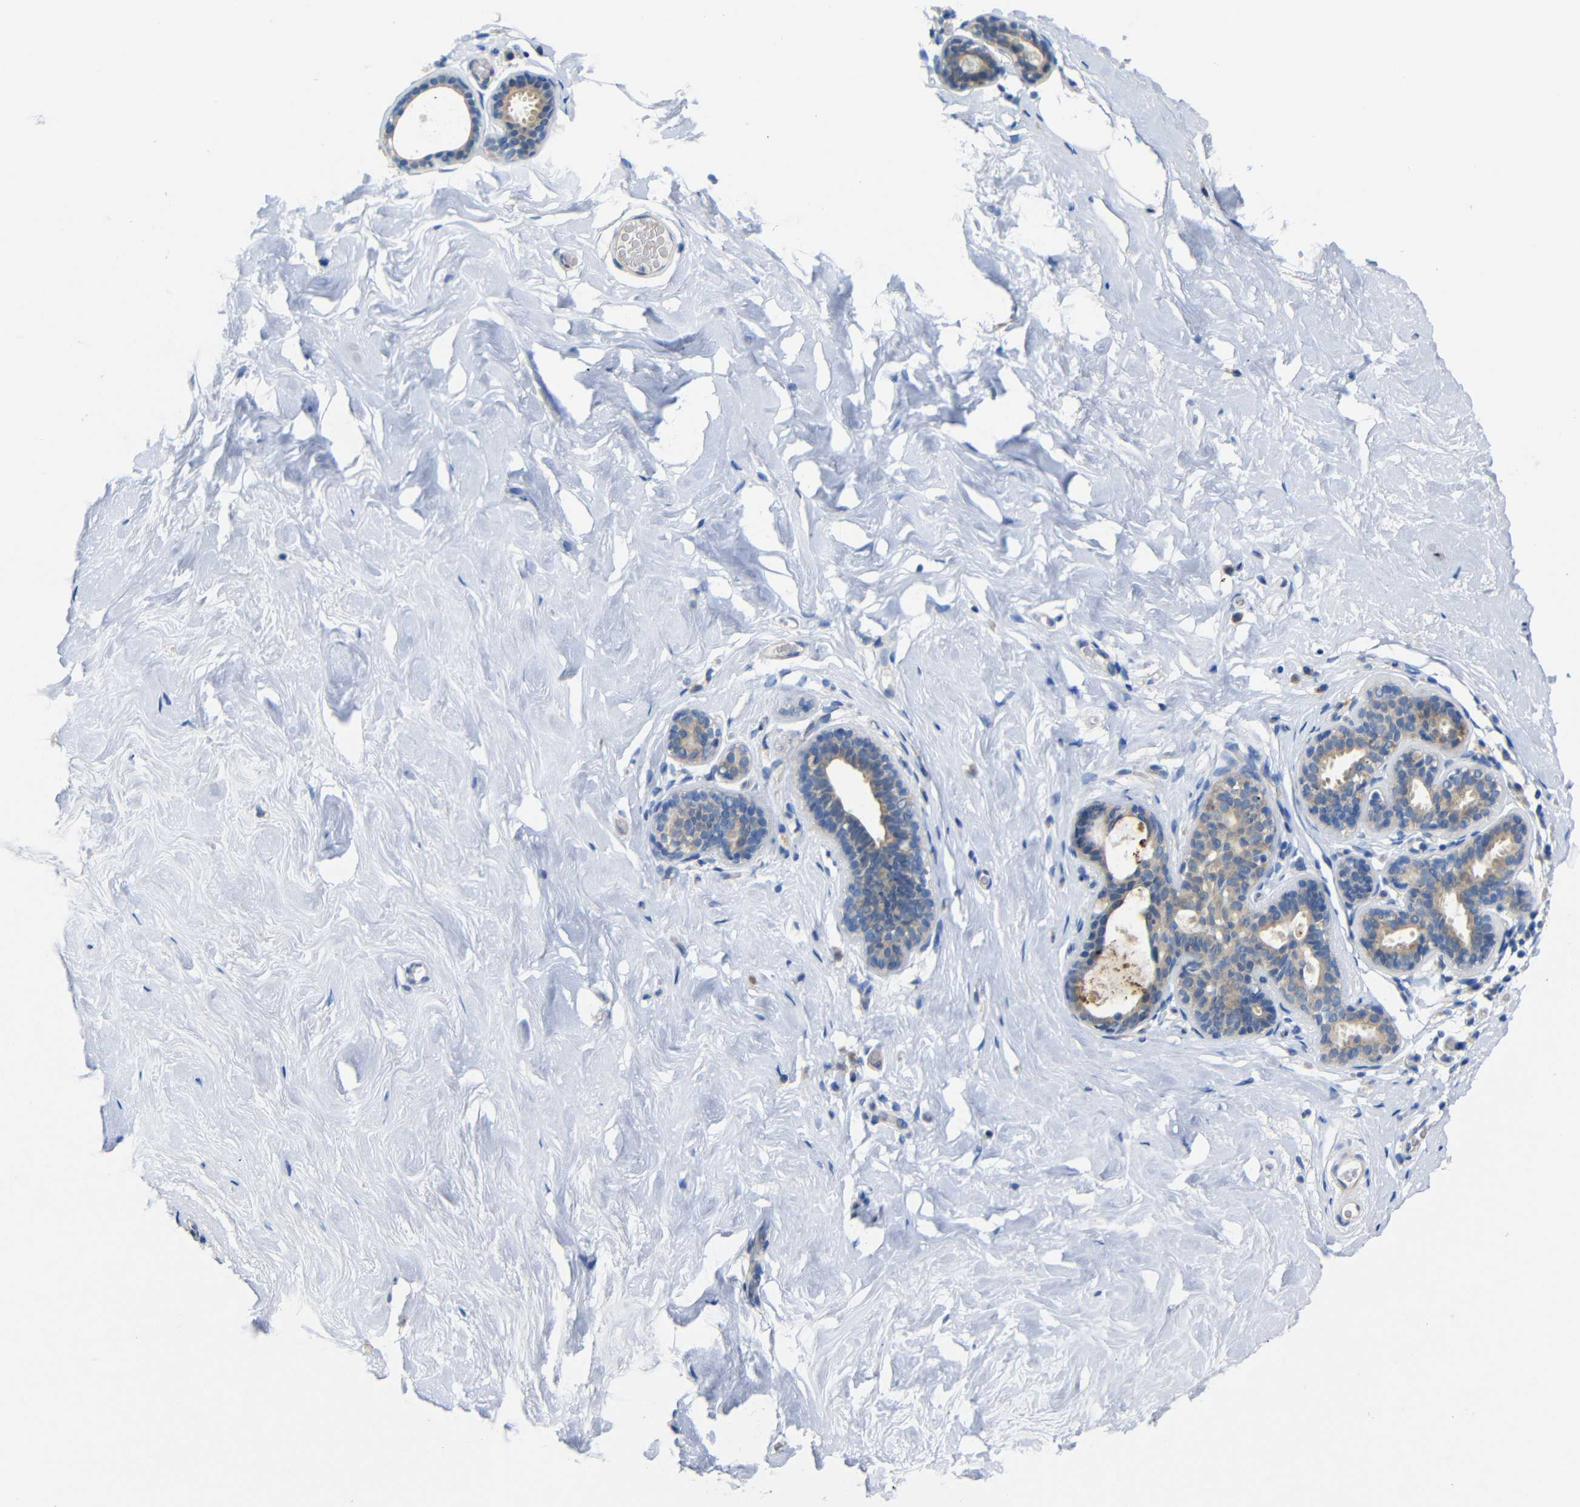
{"staining": {"intensity": "negative", "quantity": "none", "location": "none"}, "tissue": "breast", "cell_type": "Adipocytes", "image_type": "normal", "snomed": [{"axis": "morphology", "description": "Normal tissue, NOS"}, {"axis": "topography", "description": "Breast"}], "caption": "High power microscopy micrograph of an immunohistochemistry image of normal breast, revealing no significant positivity in adipocytes.", "gene": "TBC1D32", "patient": {"sex": "female", "age": 75}}